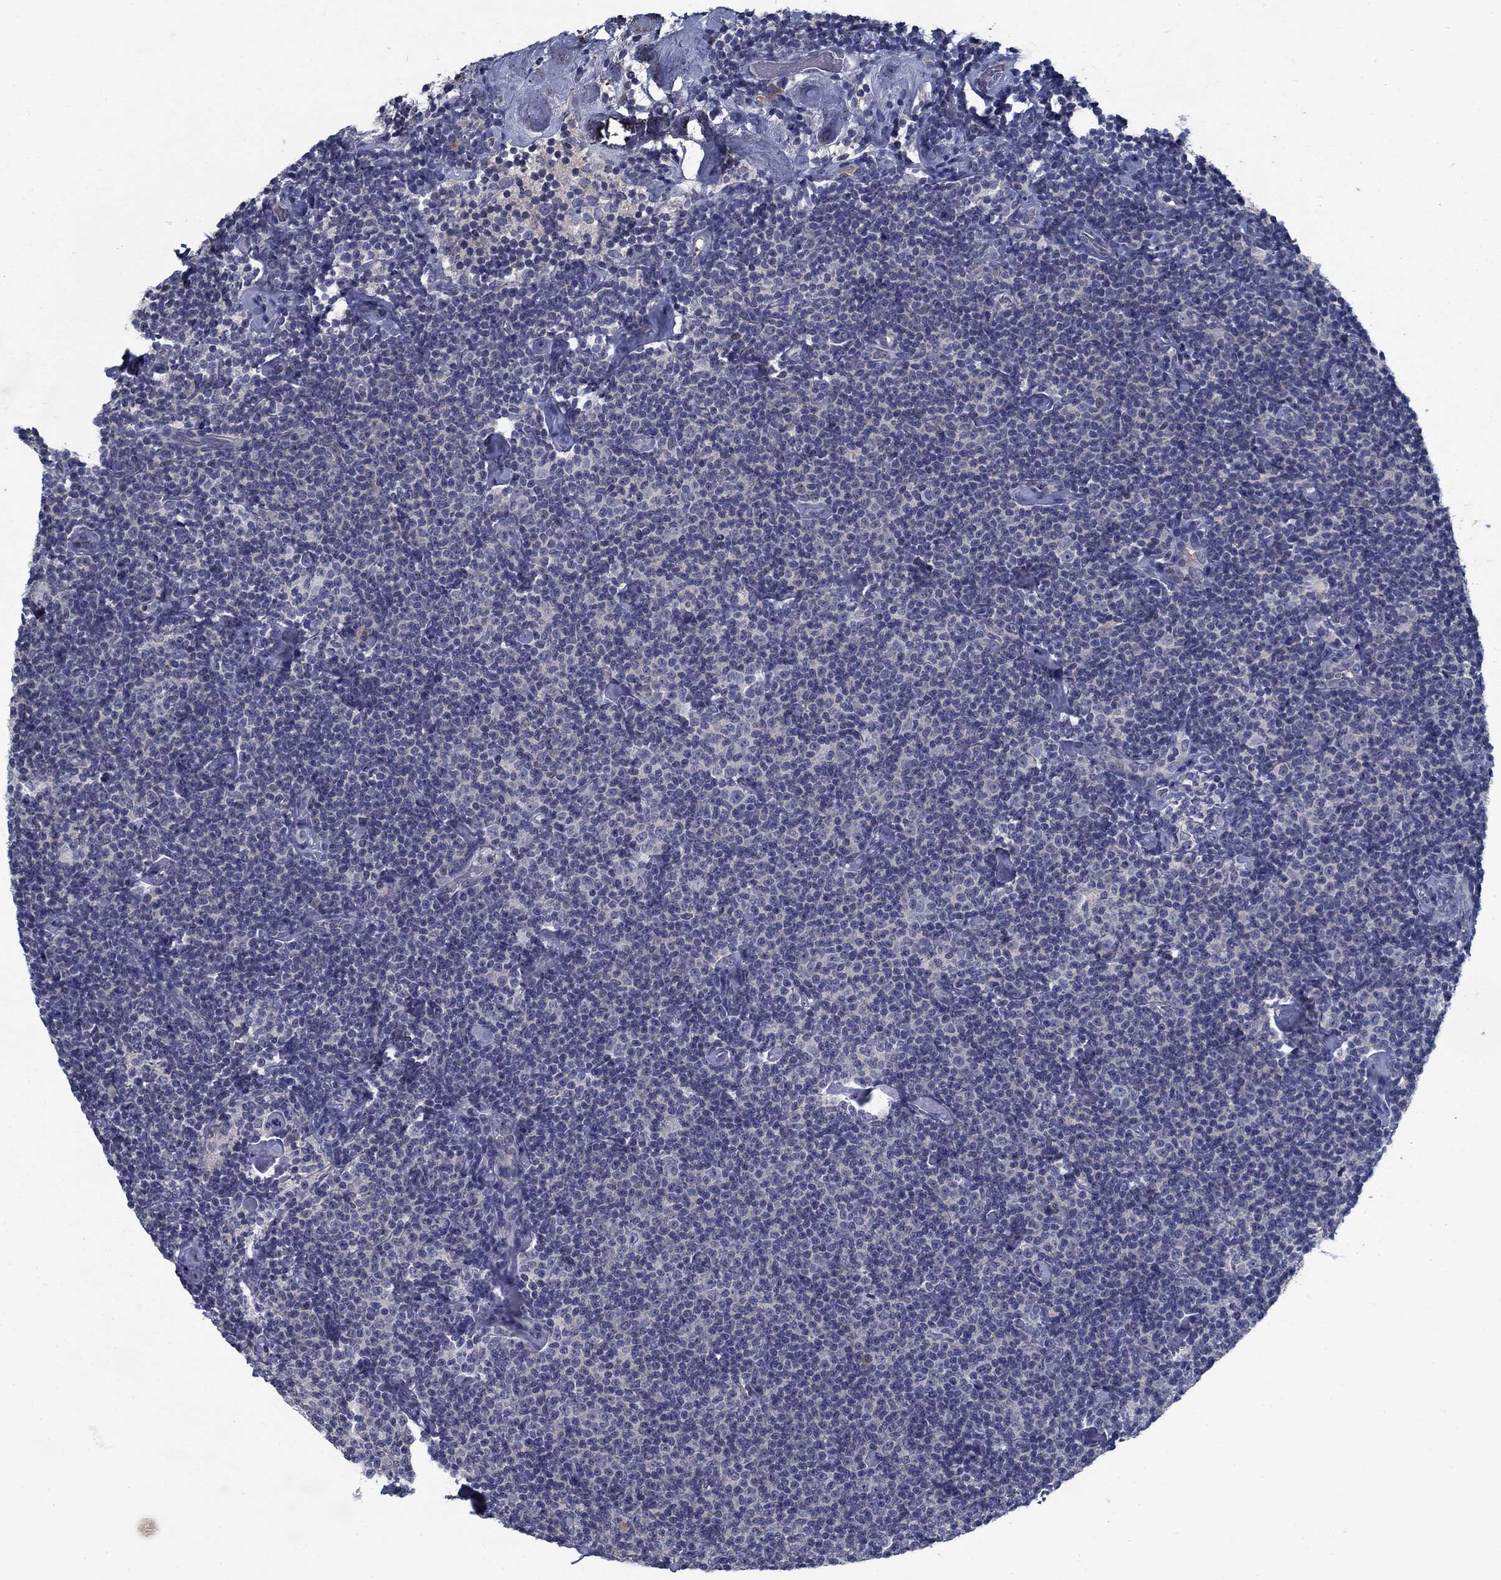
{"staining": {"intensity": "negative", "quantity": "none", "location": "none"}, "tissue": "lymphoma", "cell_type": "Tumor cells", "image_type": "cancer", "snomed": [{"axis": "morphology", "description": "Malignant lymphoma, non-Hodgkin's type, Low grade"}, {"axis": "topography", "description": "Lymph node"}], "caption": "Immunohistochemistry of lymphoma demonstrates no positivity in tumor cells.", "gene": "PNMA8A", "patient": {"sex": "male", "age": 81}}